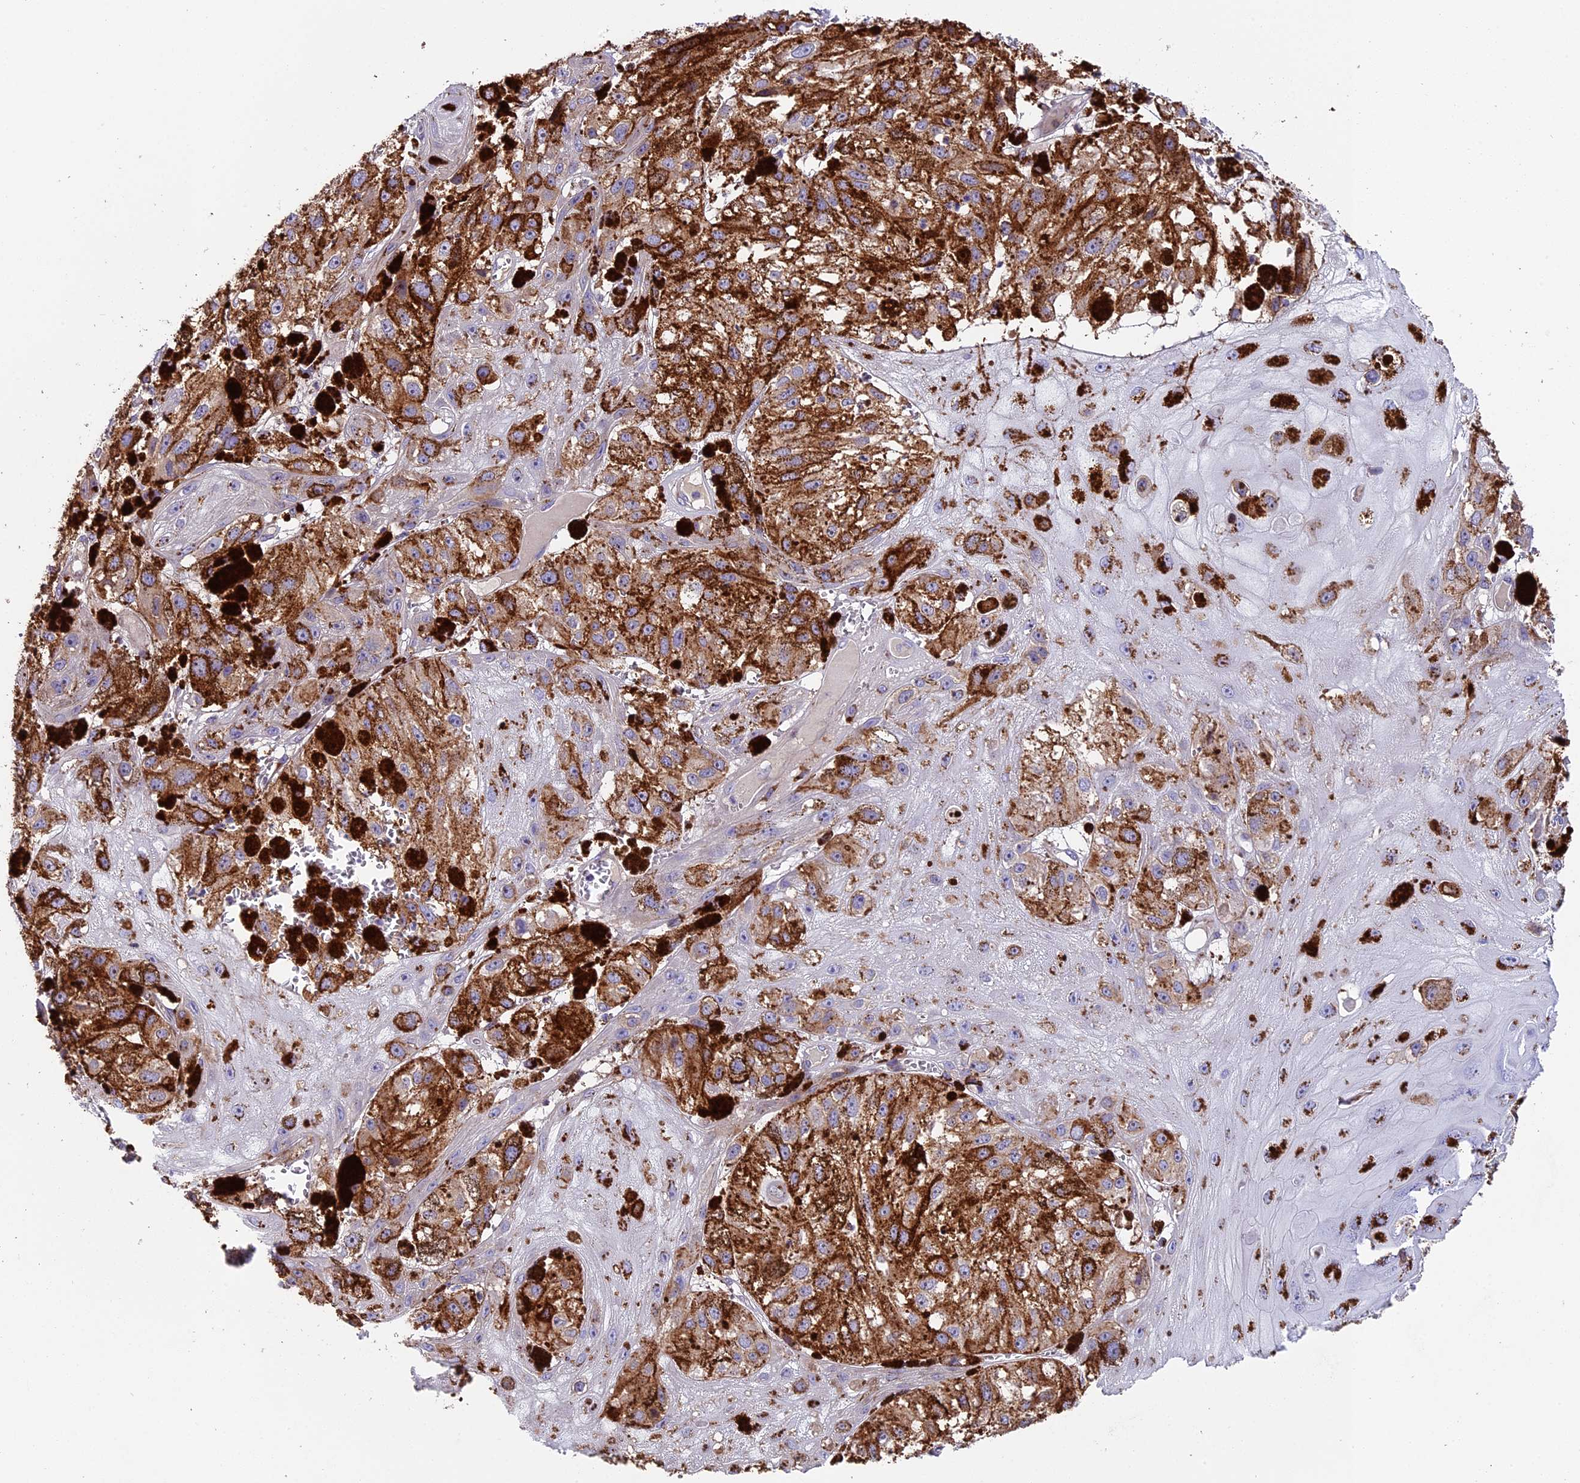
{"staining": {"intensity": "moderate", "quantity": ">75%", "location": "cytoplasmic/membranous"}, "tissue": "melanoma", "cell_type": "Tumor cells", "image_type": "cancer", "snomed": [{"axis": "morphology", "description": "Malignant melanoma, NOS"}, {"axis": "topography", "description": "Skin"}], "caption": "Protein expression by IHC exhibits moderate cytoplasmic/membranous staining in approximately >75% of tumor cells in malignant melanoma. (brown staining indicates protein expression, while blue staining denotes nuclei).", "gene": "PIGU", "patient": {"sex": "male", "age": 88}}